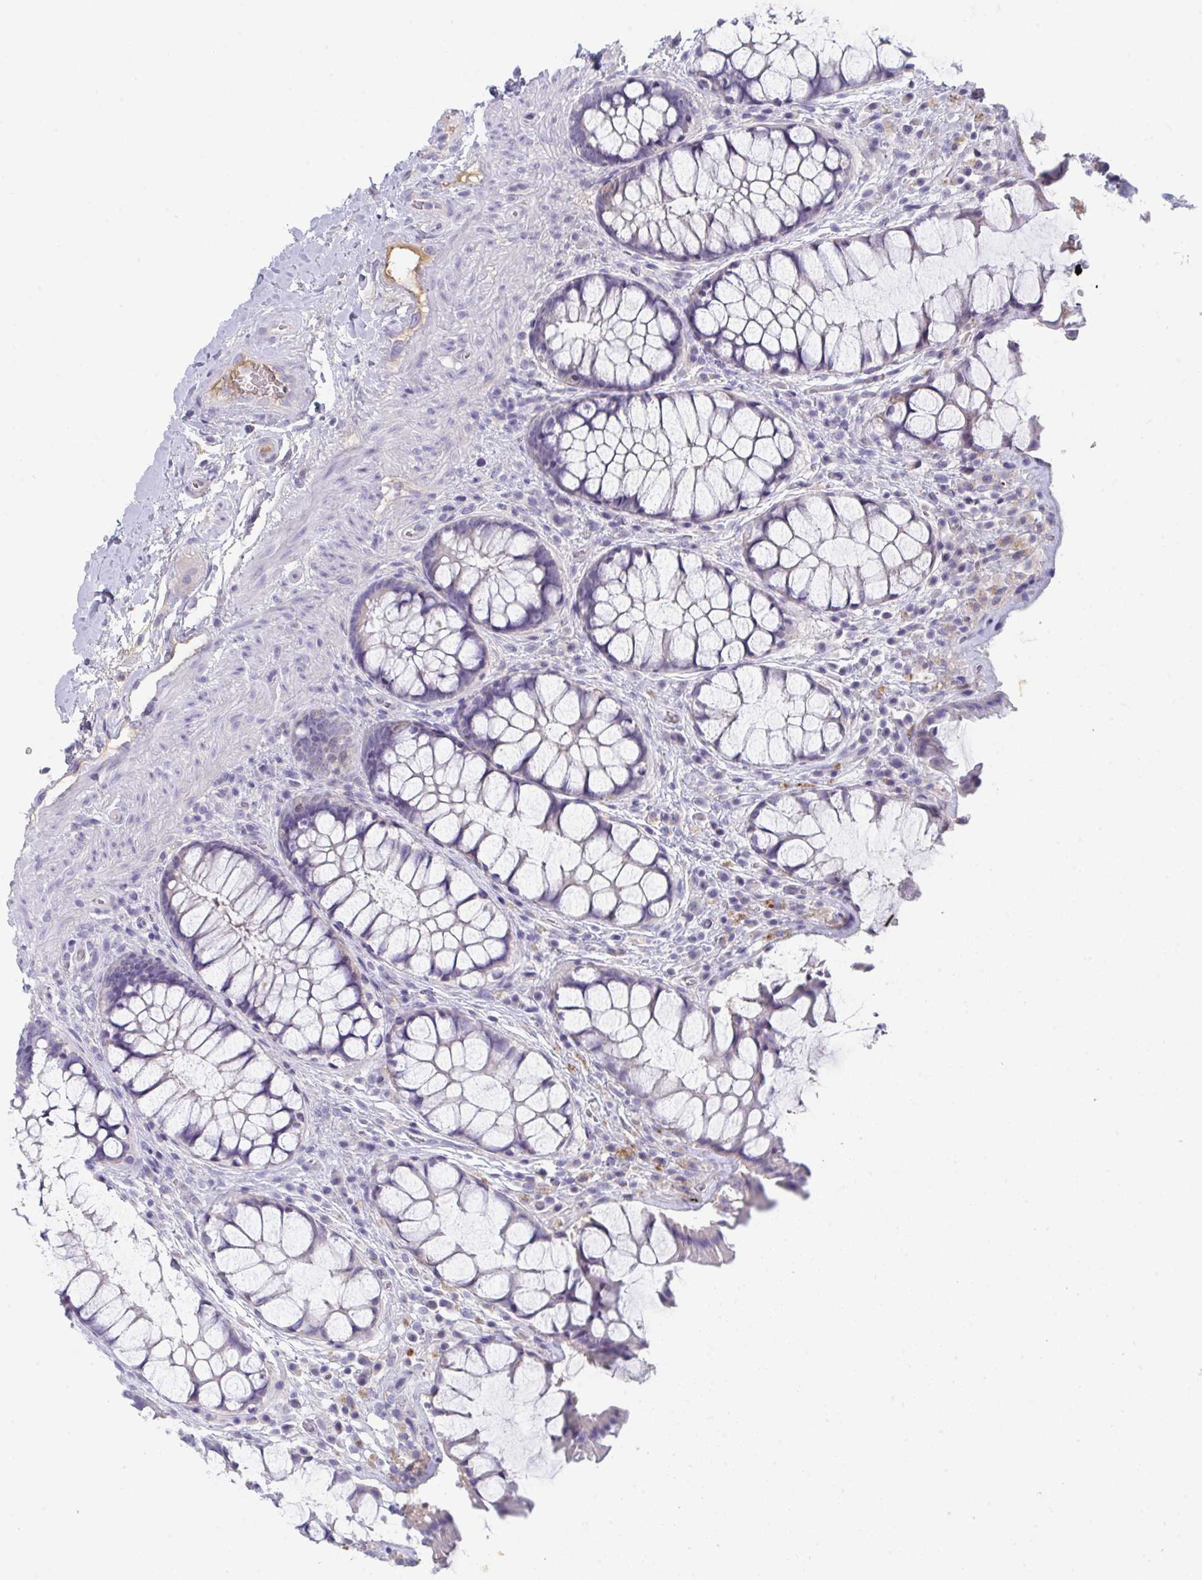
{"staining": {"intensity": "negative", "quantity": "none", "location": "none"}, "tissue": "rectum", "cell_type": "Glandular cells", "image_type": "normal", "snomed": [{"axis": "morphology", "description": "Normal tissue, NOS"}, {"axis": "topography", "description": "Rectum"}], "caption": "A high-resolution micrograph shows immunohistochemistry staining of normal rectum, which exhibits no significant positivity in glandular cells.", "gene": "HGFAC", "patient": {"sex": "female", "age": 58}}